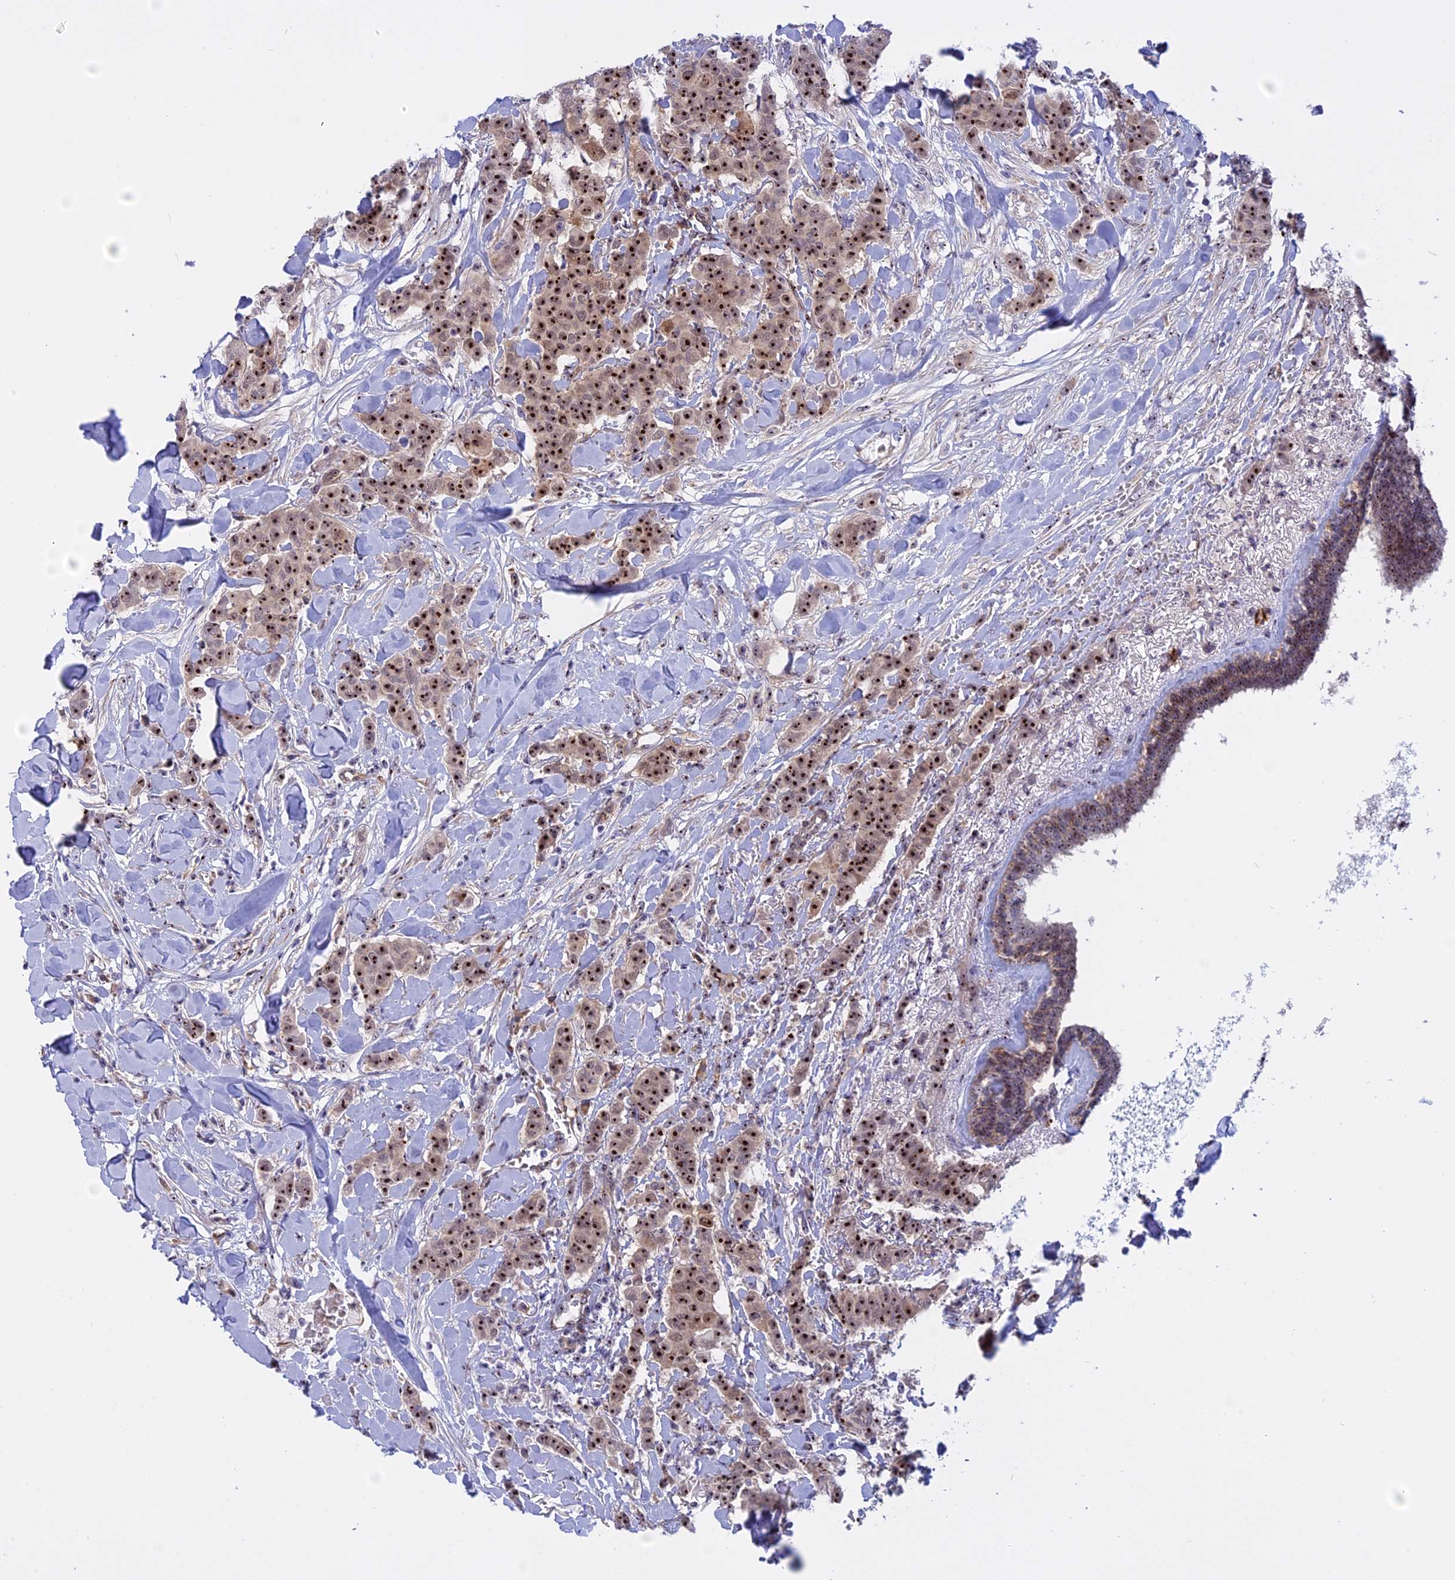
{"staining": {"intensity": "strong", "quantity": ">75%", "location": "nuclear"}, "tissue": "breast cancer", "cell_type": "Tumor cells", "image_type": "cancer", "snomed": [{"axis": "morphology", "description": "Duct carcinoma"}, {"axis": "topography", "description": "Breast"}], "caption": "Immunohistochemical staining of invasive ductal carcinoma (breast) shows high levels of strong nuclear protein positivity in about >75% of tumor cells.", "gene": "DBNDD1", "patient": {"sex": "female", "age": 40}}